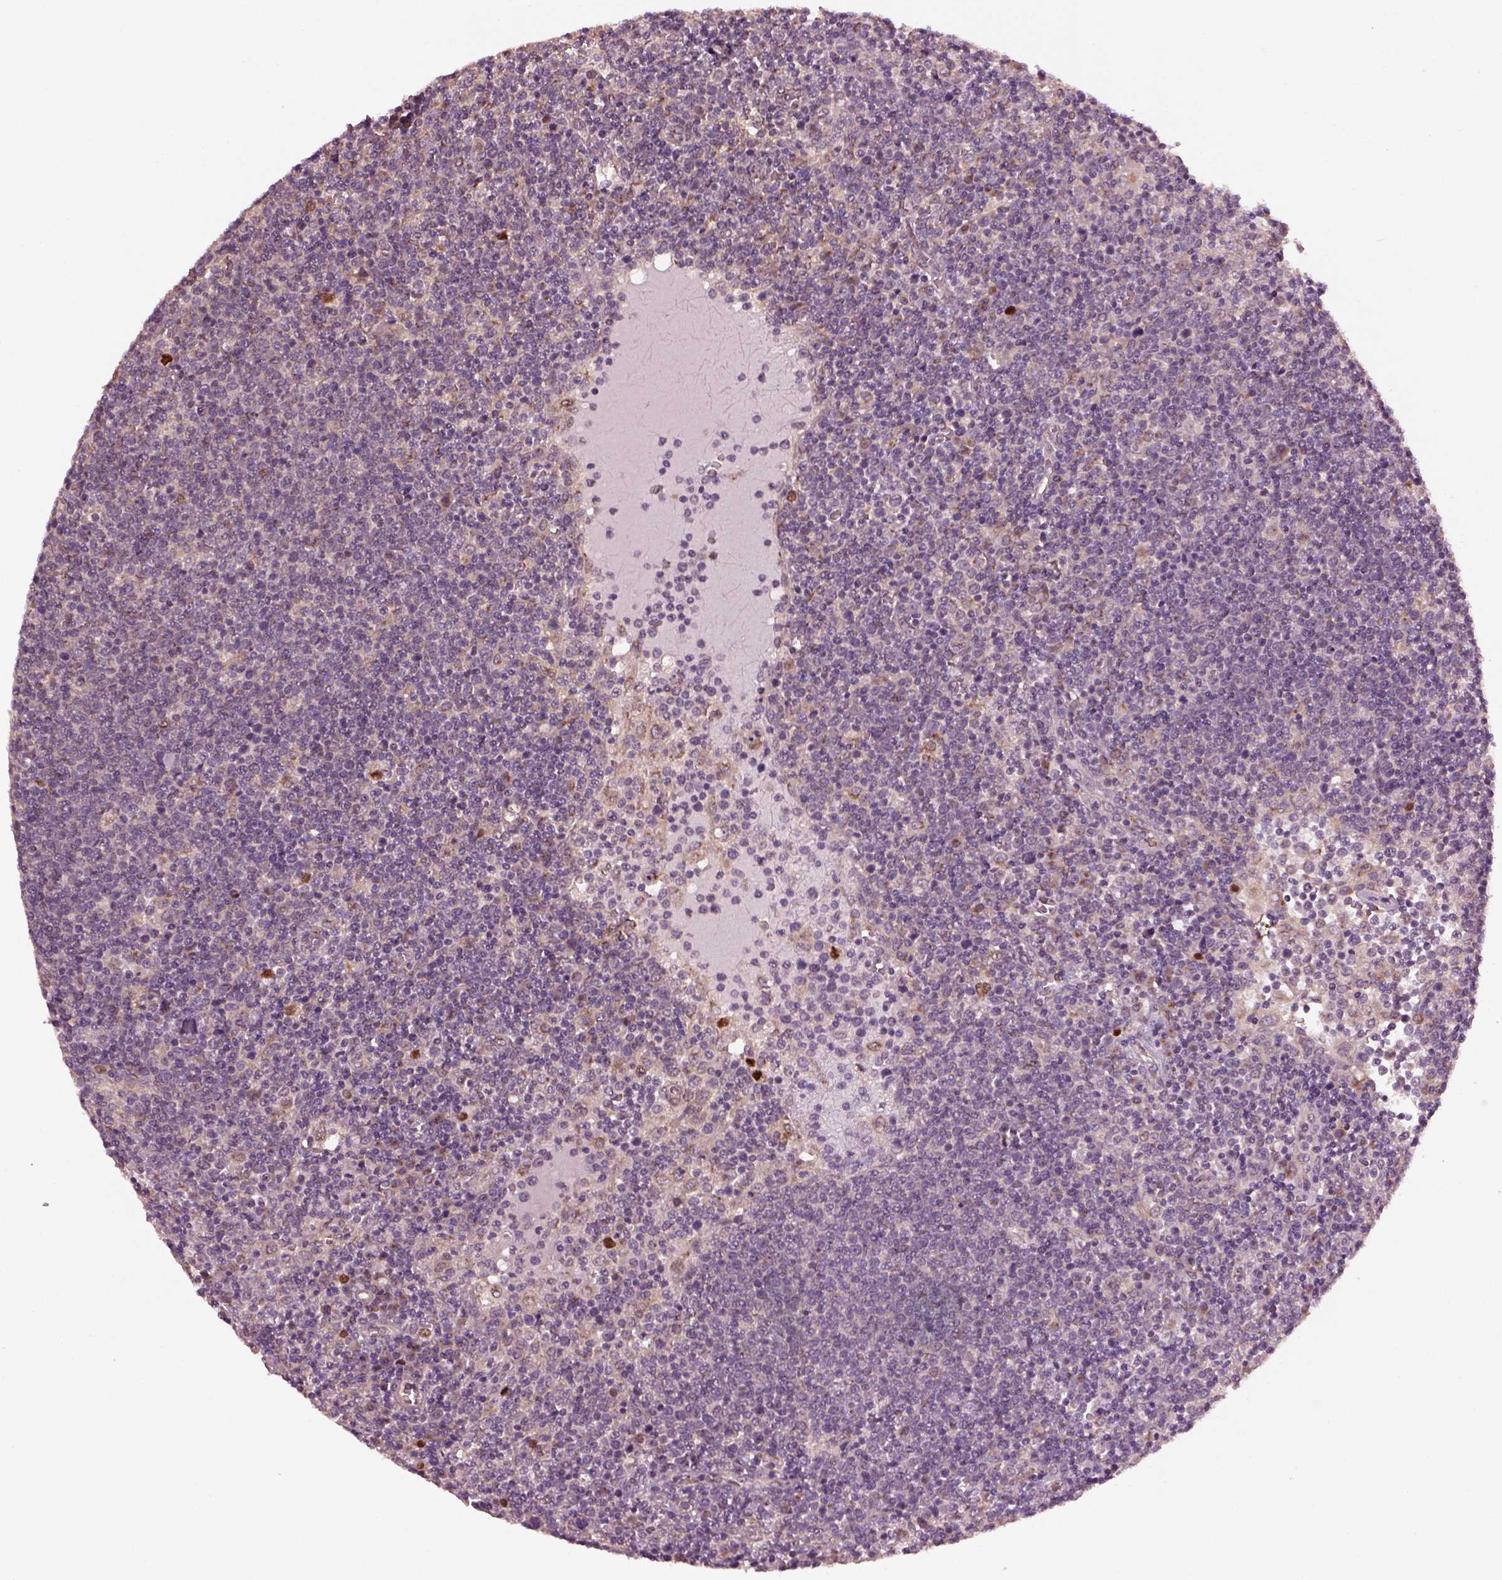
{"staining": {"intensity": "moderate", "quantity": "<25%", "location": "cytoplasmic/membranous"}, "tissue": "lymphoma", "cell_type": "Tumor cells", "image_type": "cancer", "snomed": [{"axis": "morphology", "description": "Malignant lymphoma, non-Hodgkin's type, High grade"}, {"axis": "topography", "description": "Lymph node"}], "caption": "The histopathology image demonstrates immunohistochemical staining of high-grade malignant lymphoma, non-Hodgkin's type. There is moderate cytoplasmic/membranous staining is seen in about <25% of tumor cells.", "gene": "RUFY3", "patient": {"sex": "male", "age": 61}}